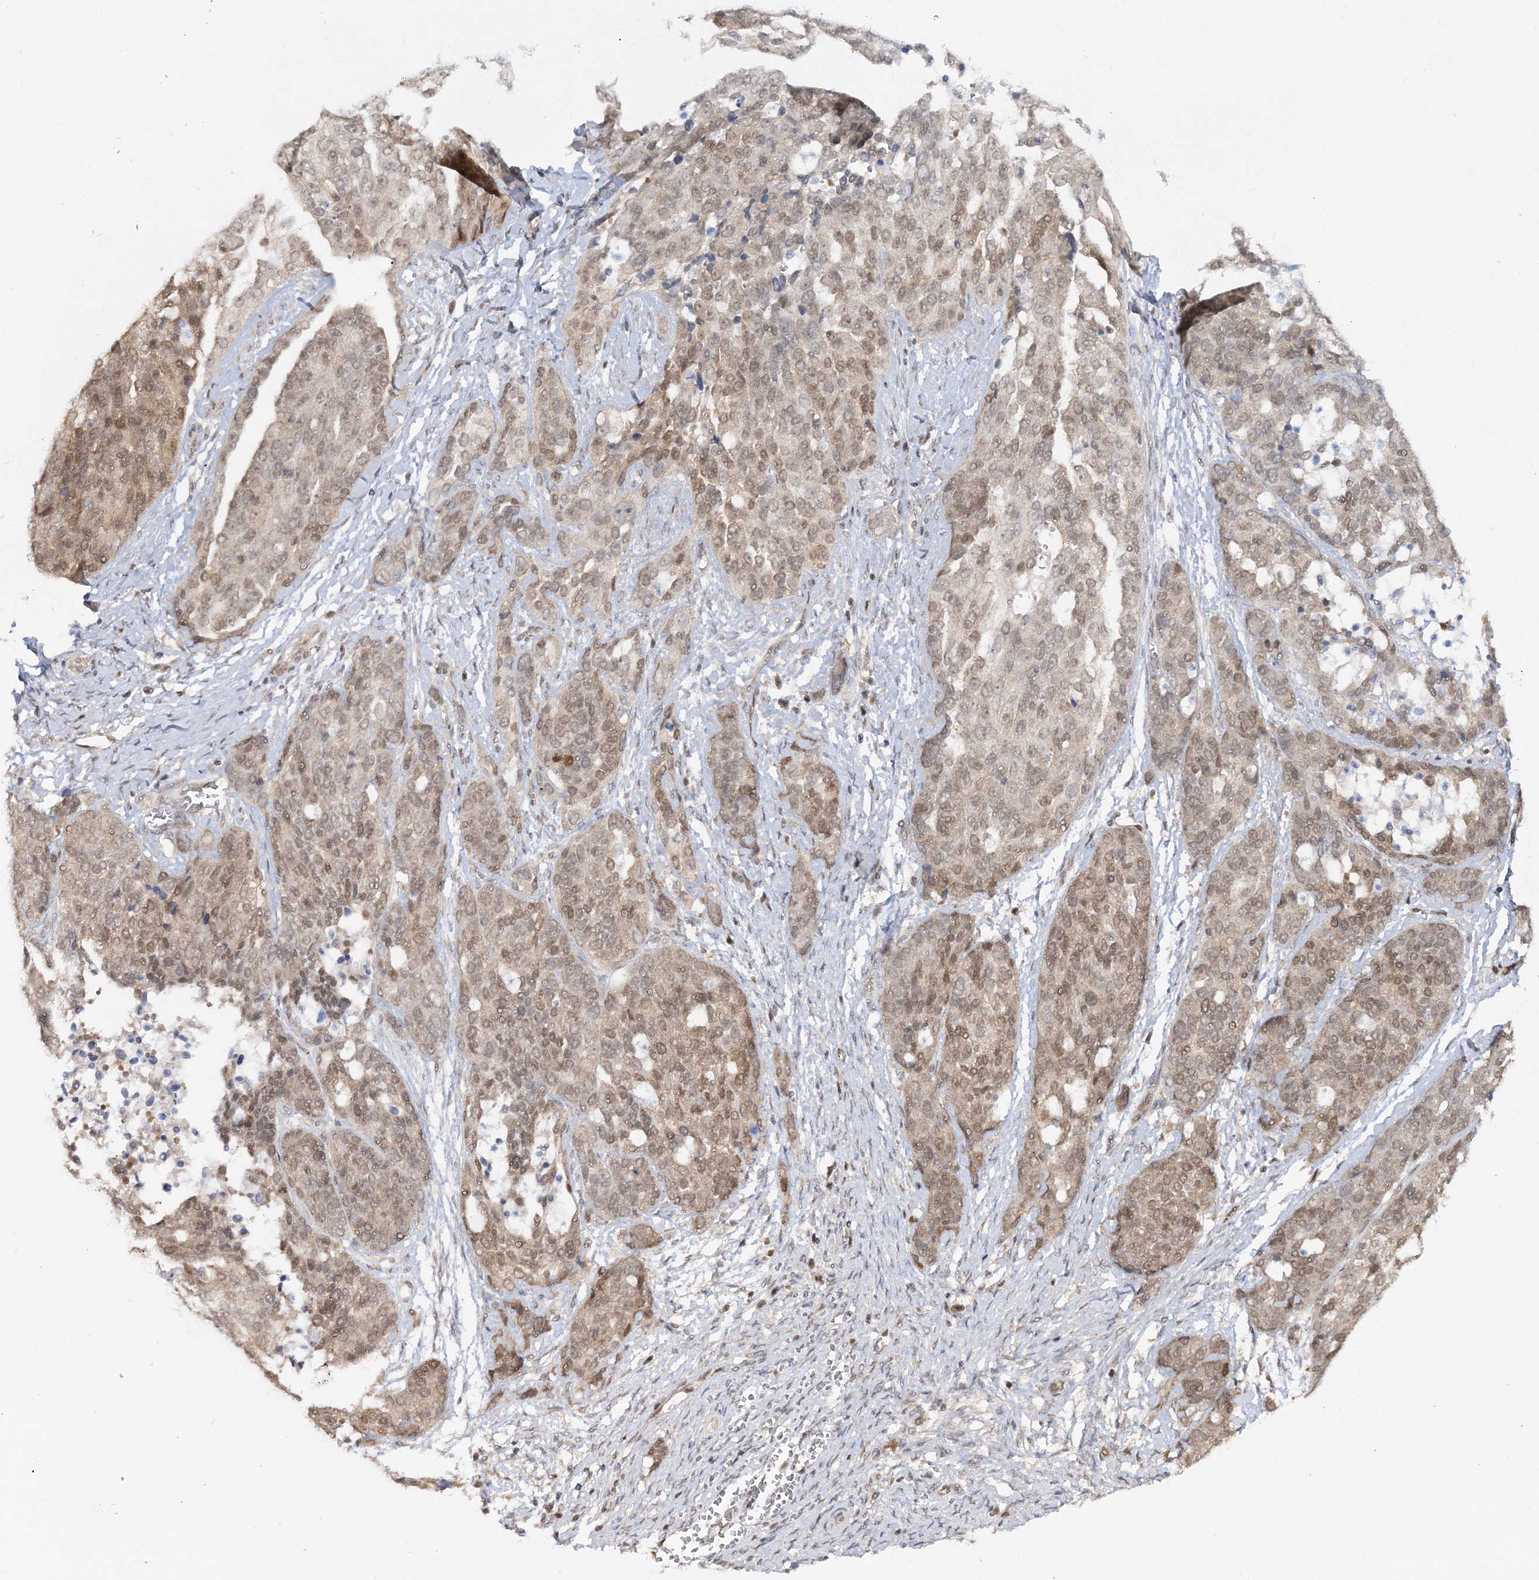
{"staining": {"intensity": "moderate", "quantity": ">75%", "location": "cytoplasmic/membranous,nuclear"}, "tissue": "ovarian cancer", "cell_type": "Tumor cells", "image_type": "cancer", "snomed": [{"axis": "morphology", "description": "Cystadenocarcinoma, serous, NOS"}, {"axis": "topography", "description": "Ovary"}], "caption": "High-power microscopy captured an immunohistochemistry histopathology image of ovarian serous cystadenocarcinoma, revealing moderate cytoplasmic/membranous and nuclear staining in about >75% of tumor cells.", "gene": "ZFAND6", "patient": {"sex": "female", "age": 44}}